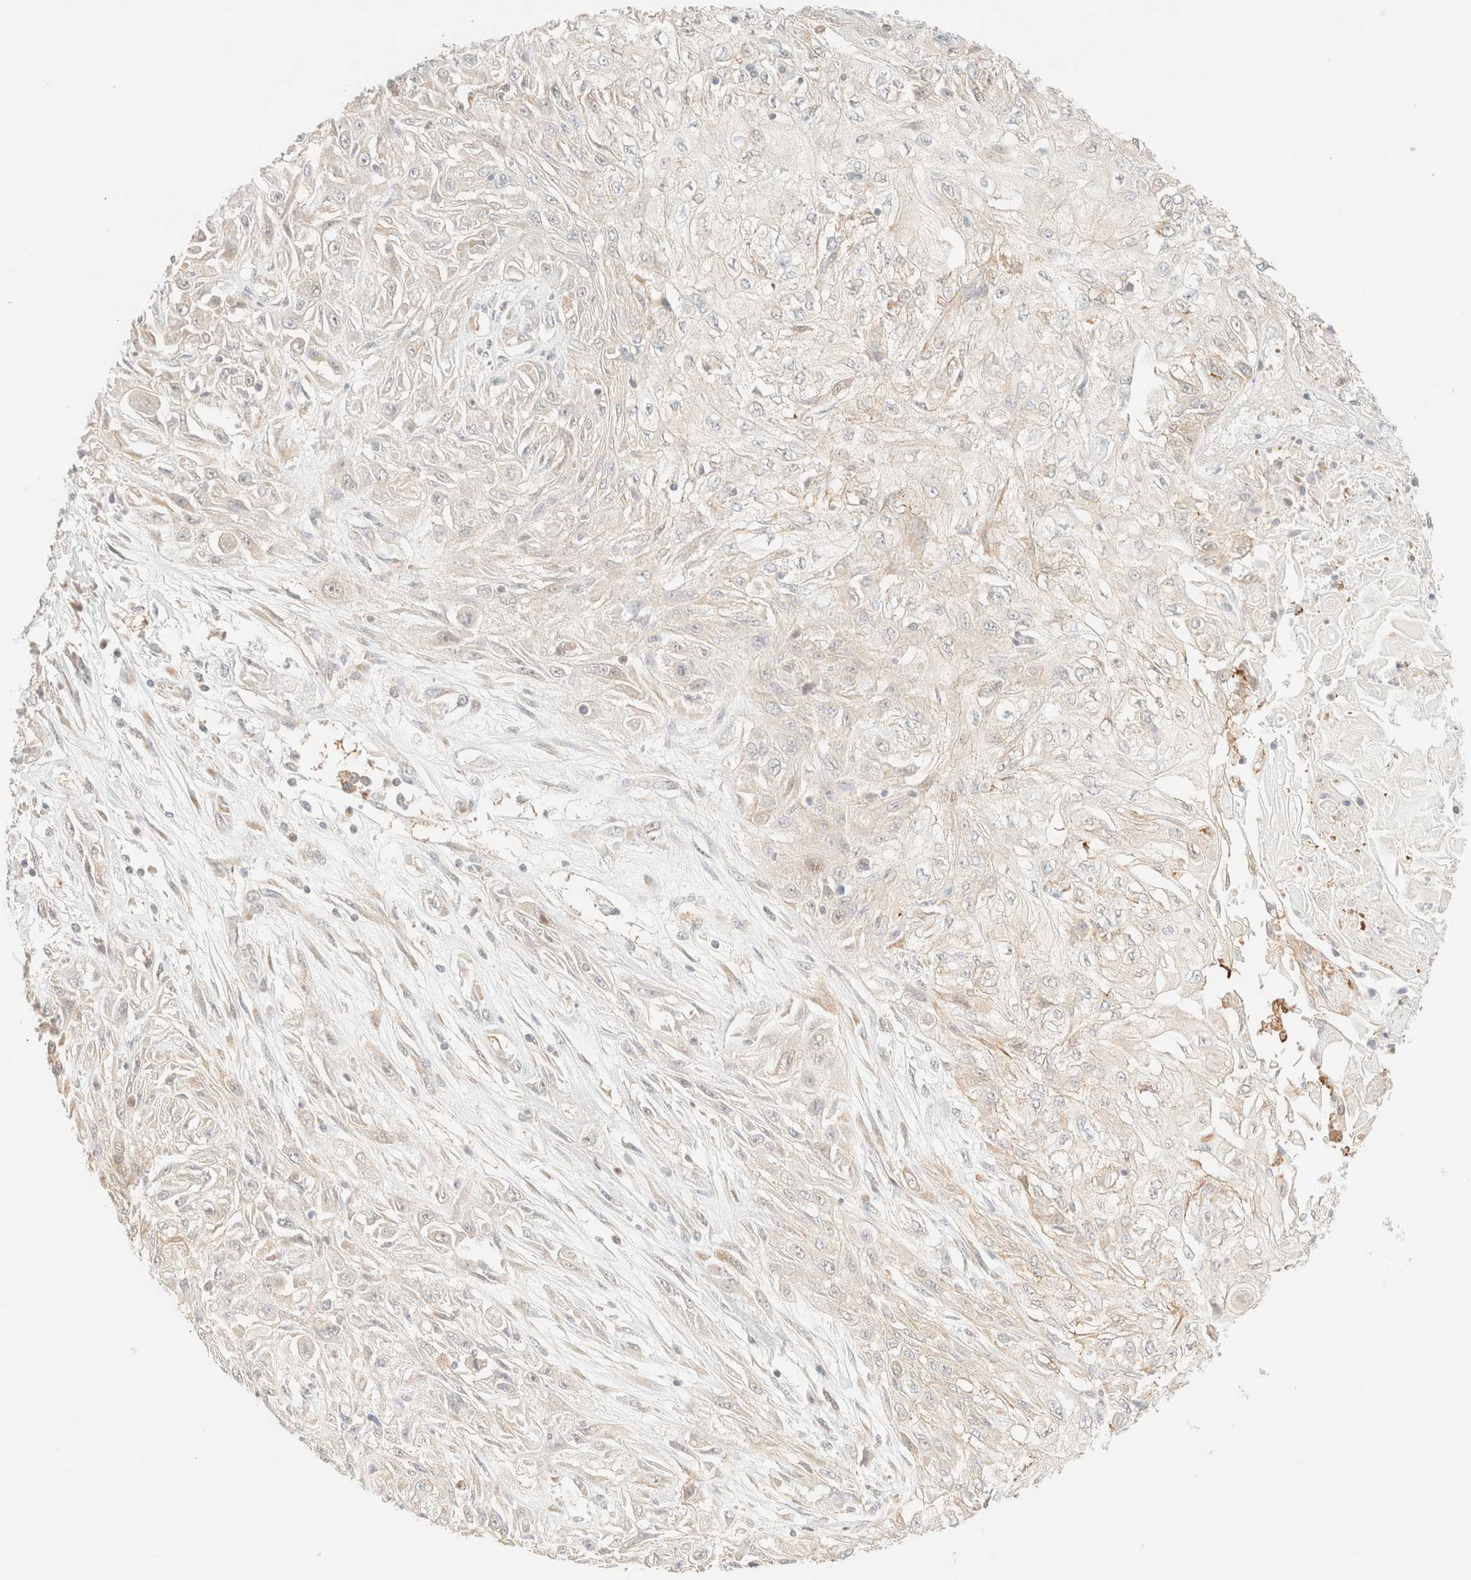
{"staining": {"intensity": "negative", "quantity": "none", "location": "none"}, "tissue": "skin cancer", "cell_type": "Tumor cells", "image_type": "cancer", "snomed": [{"axis": "morphology", "description": "Squamous cell carcinoma, NOS"}, {"axis": "morphology", "description": "Squamous cell carcinoma, metastatic, NOS"}, {"axis": "topography", "description": "Skin"}, {"axis": "topography", "description": "Lymph node"}], "caption": "Tumor cells show no significant expression in metastatic squamous cell carcinoma (skin).", "gene": "TSR1", "patient": {"sex": "male", "age": 75}}